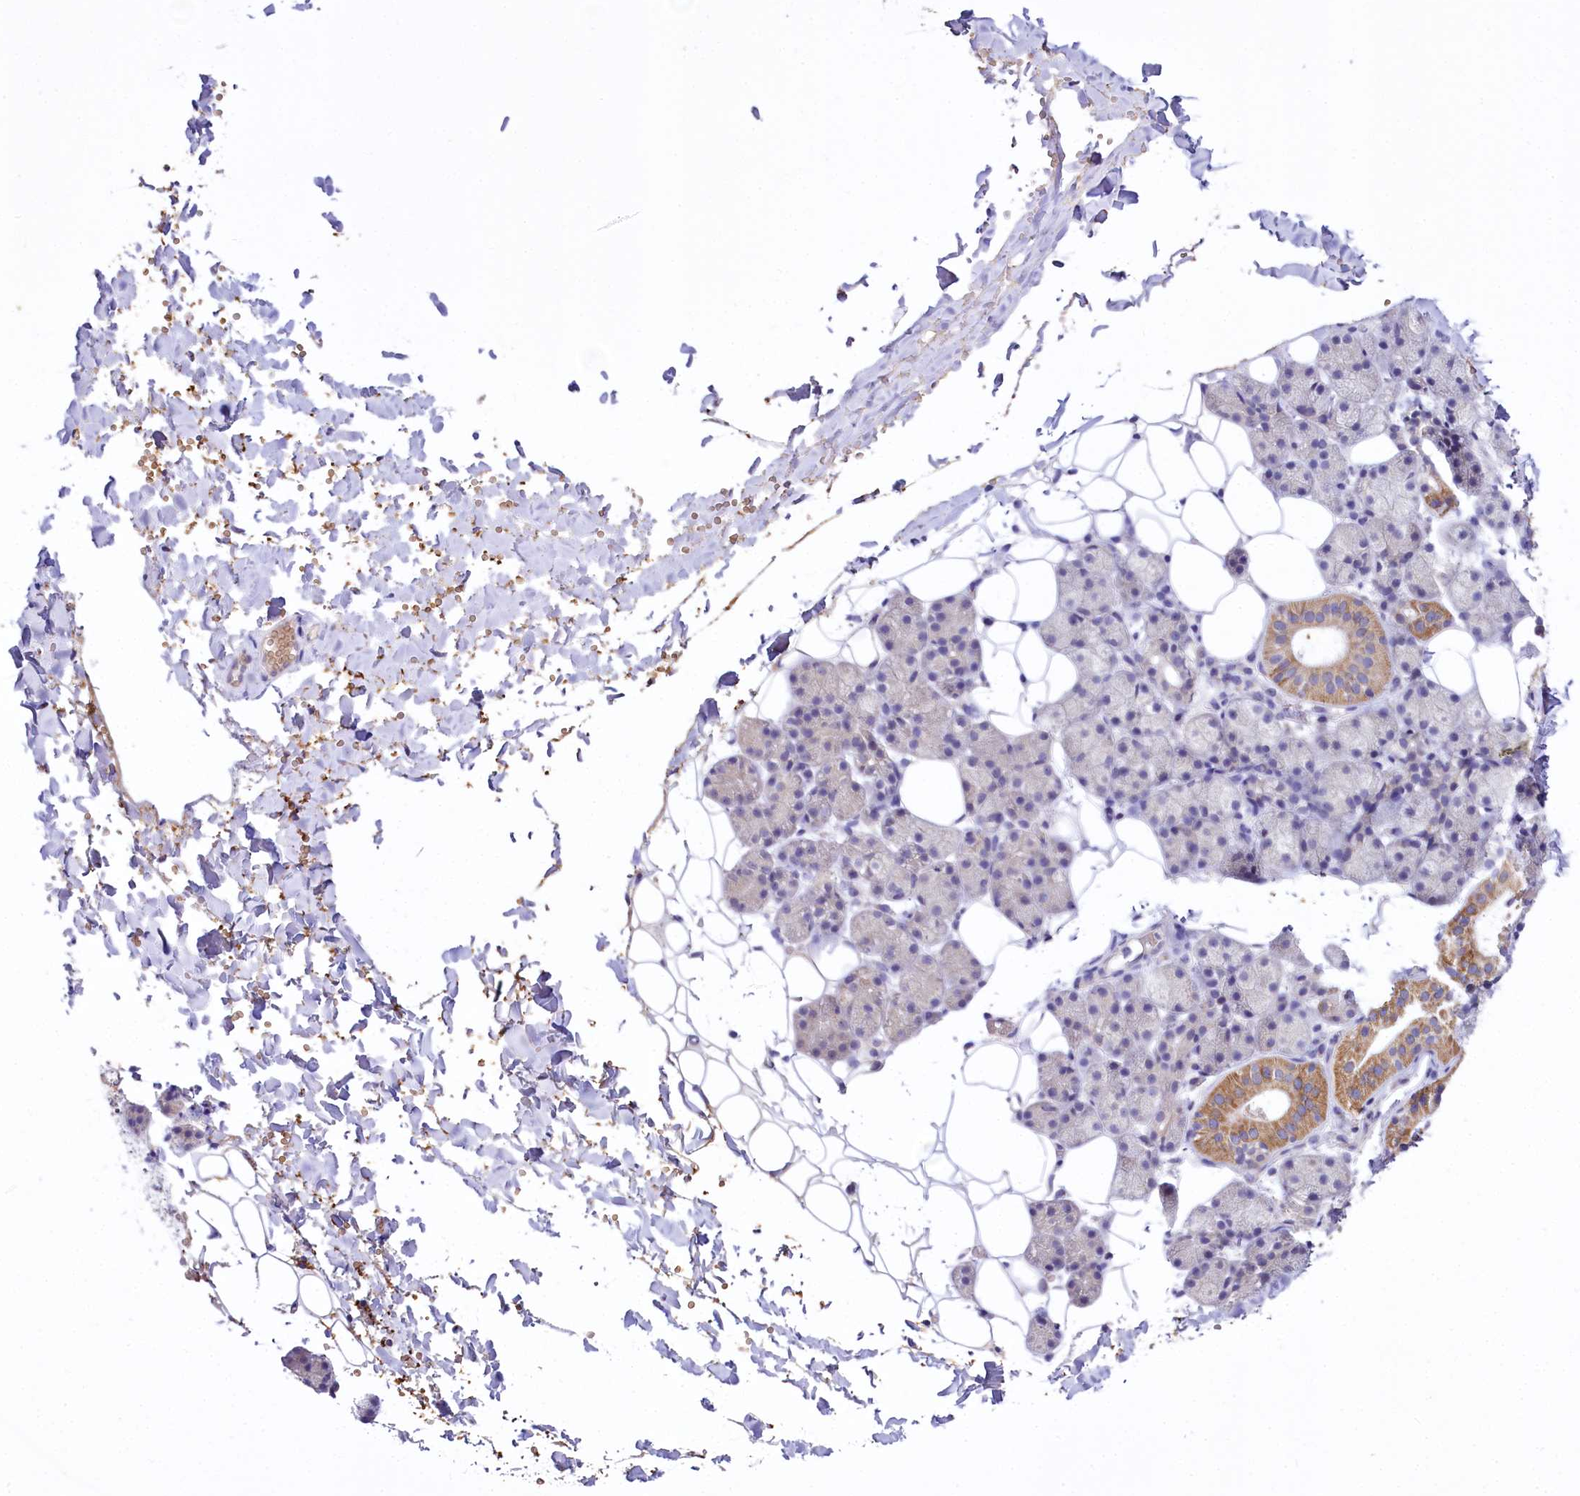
{"staining": {"intensity": "moderate", "quantity": "<25%", "location": "cytoplasmic/membranous"}, "tissue": "salivary gland", "cell_type": "Glandular cells", "image_type": "normal", "snomed": [{"axis": "morphology", "description": "Normal tissue, NOS"}, {"axis": "topography", "description": "Salivary gland"}], "caption": "Brown immunohistochemical staining in unremarkable human salivary gland shows moderate cytoplasmic/membranous positivity in approximately <25% of glandular cells.", "gene": "CEP295", "patient": {"sex": "female", "age": 33}}